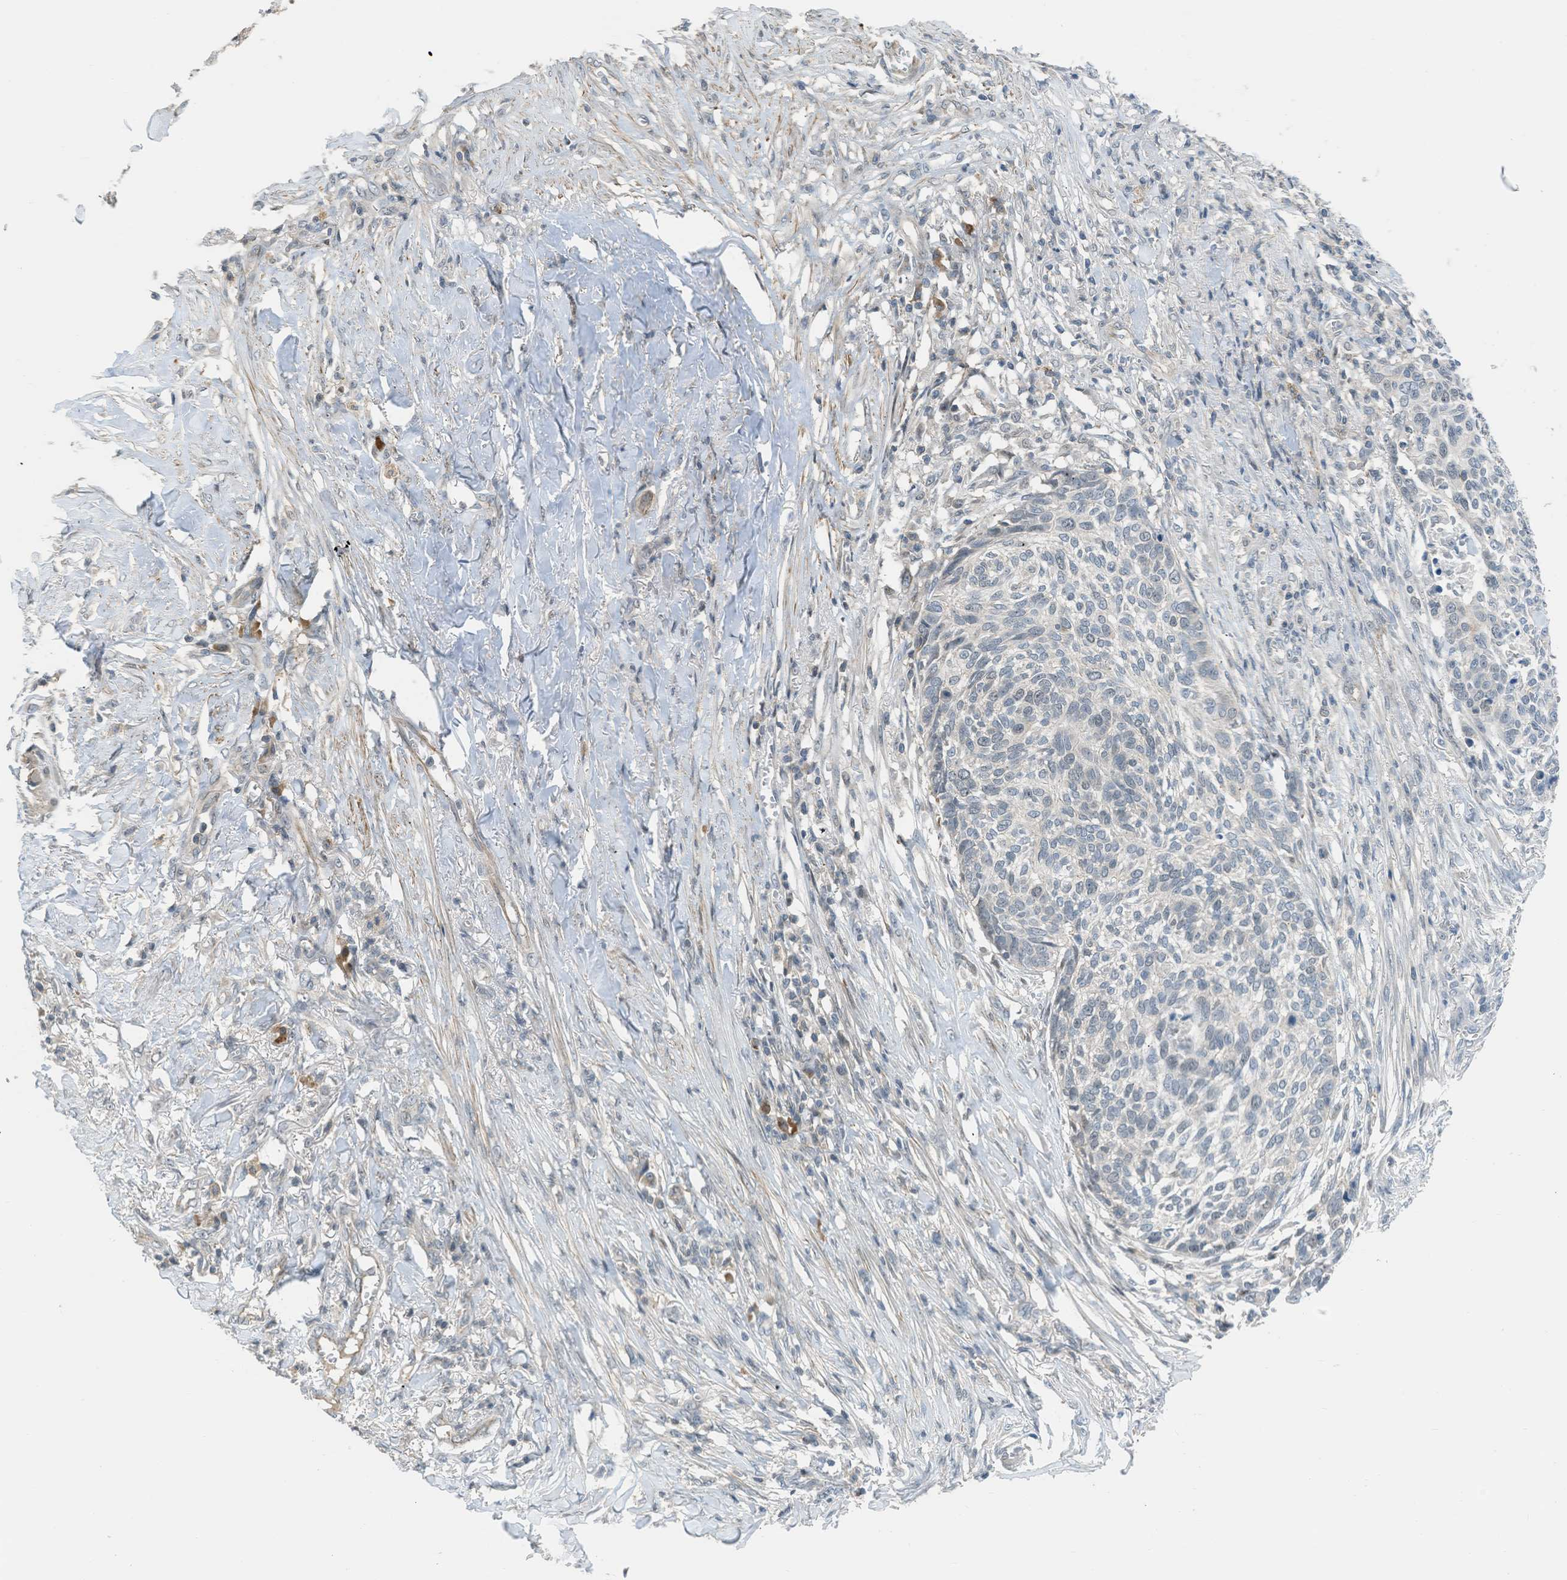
{"staining": {"intensity": "negative", "quantity": "none", "location": "none"}, "tissue": "skin cancer", "cell_type": "Tumor cells", "image_type": "cancer", "snomed": [{"axis": "morphology", "description": "Basal cell carcinoma"}, {"axis": "topography", "description": "Skin"}], "caption": "This is an immunohistochemistry image of basal cell carcinoma (skin). There is no expression in tumor cells.", "gene": "TTBK2", "patient": {"sex": "male", "age": 85}}